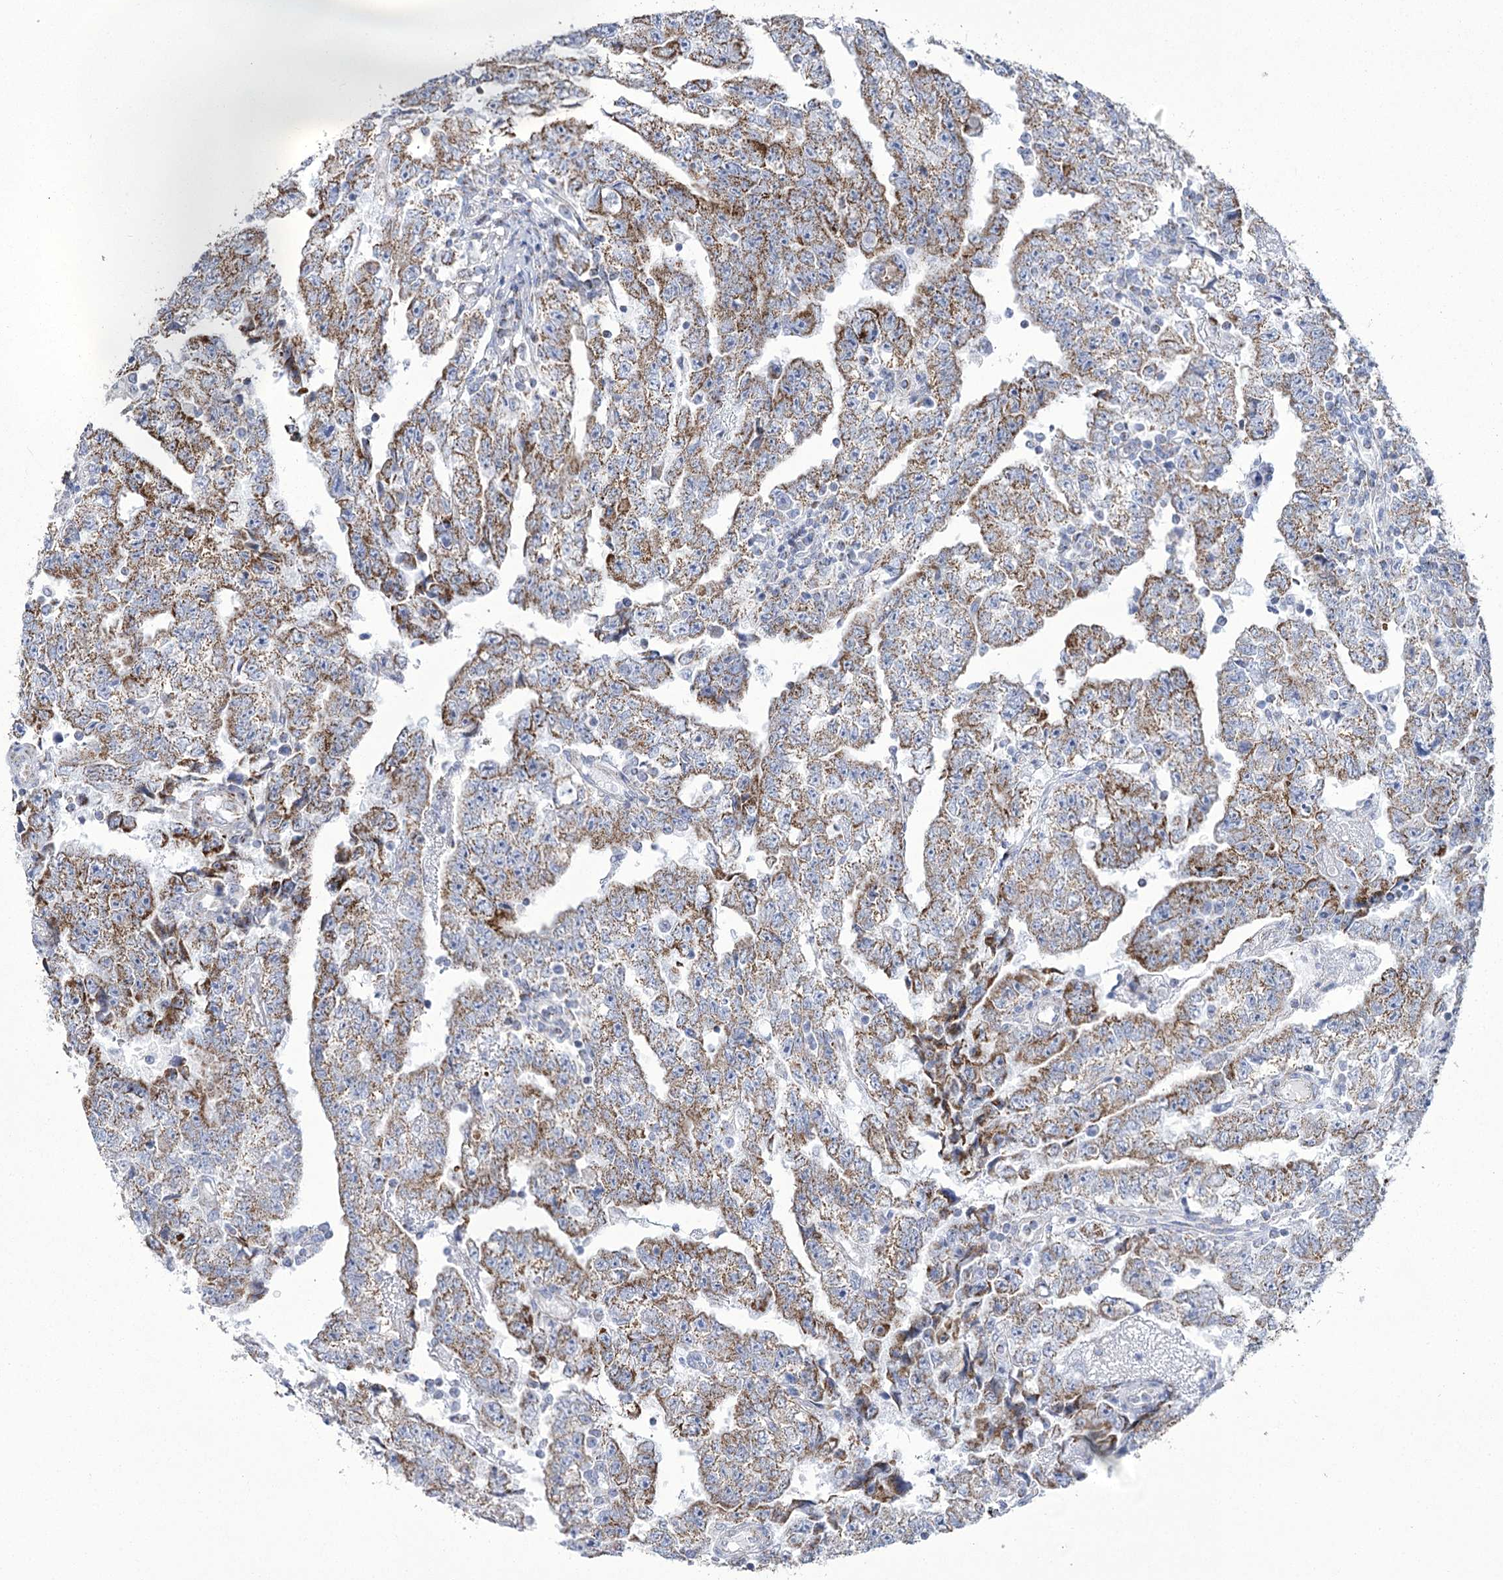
{"staining": {"intensity": "moderate", "quantity": ">75%", "location": "cytoplasmic/membranous"}, "tissue": "testis cancer", "cell_type": "Tumor cells", "image_type": "cancer", "snomed": [{"axis": "morphology", "description": "Carcinoma, Embryonal, NOS"}, {"axis": "topography", "description": "Testis"}], "caption": "Human embryonal carcinoma (testis) stained with a protein marker displays moderate staining in tumor cells.", "gene": "PDHB", "patient": {"sex": "male", "age": 25}}